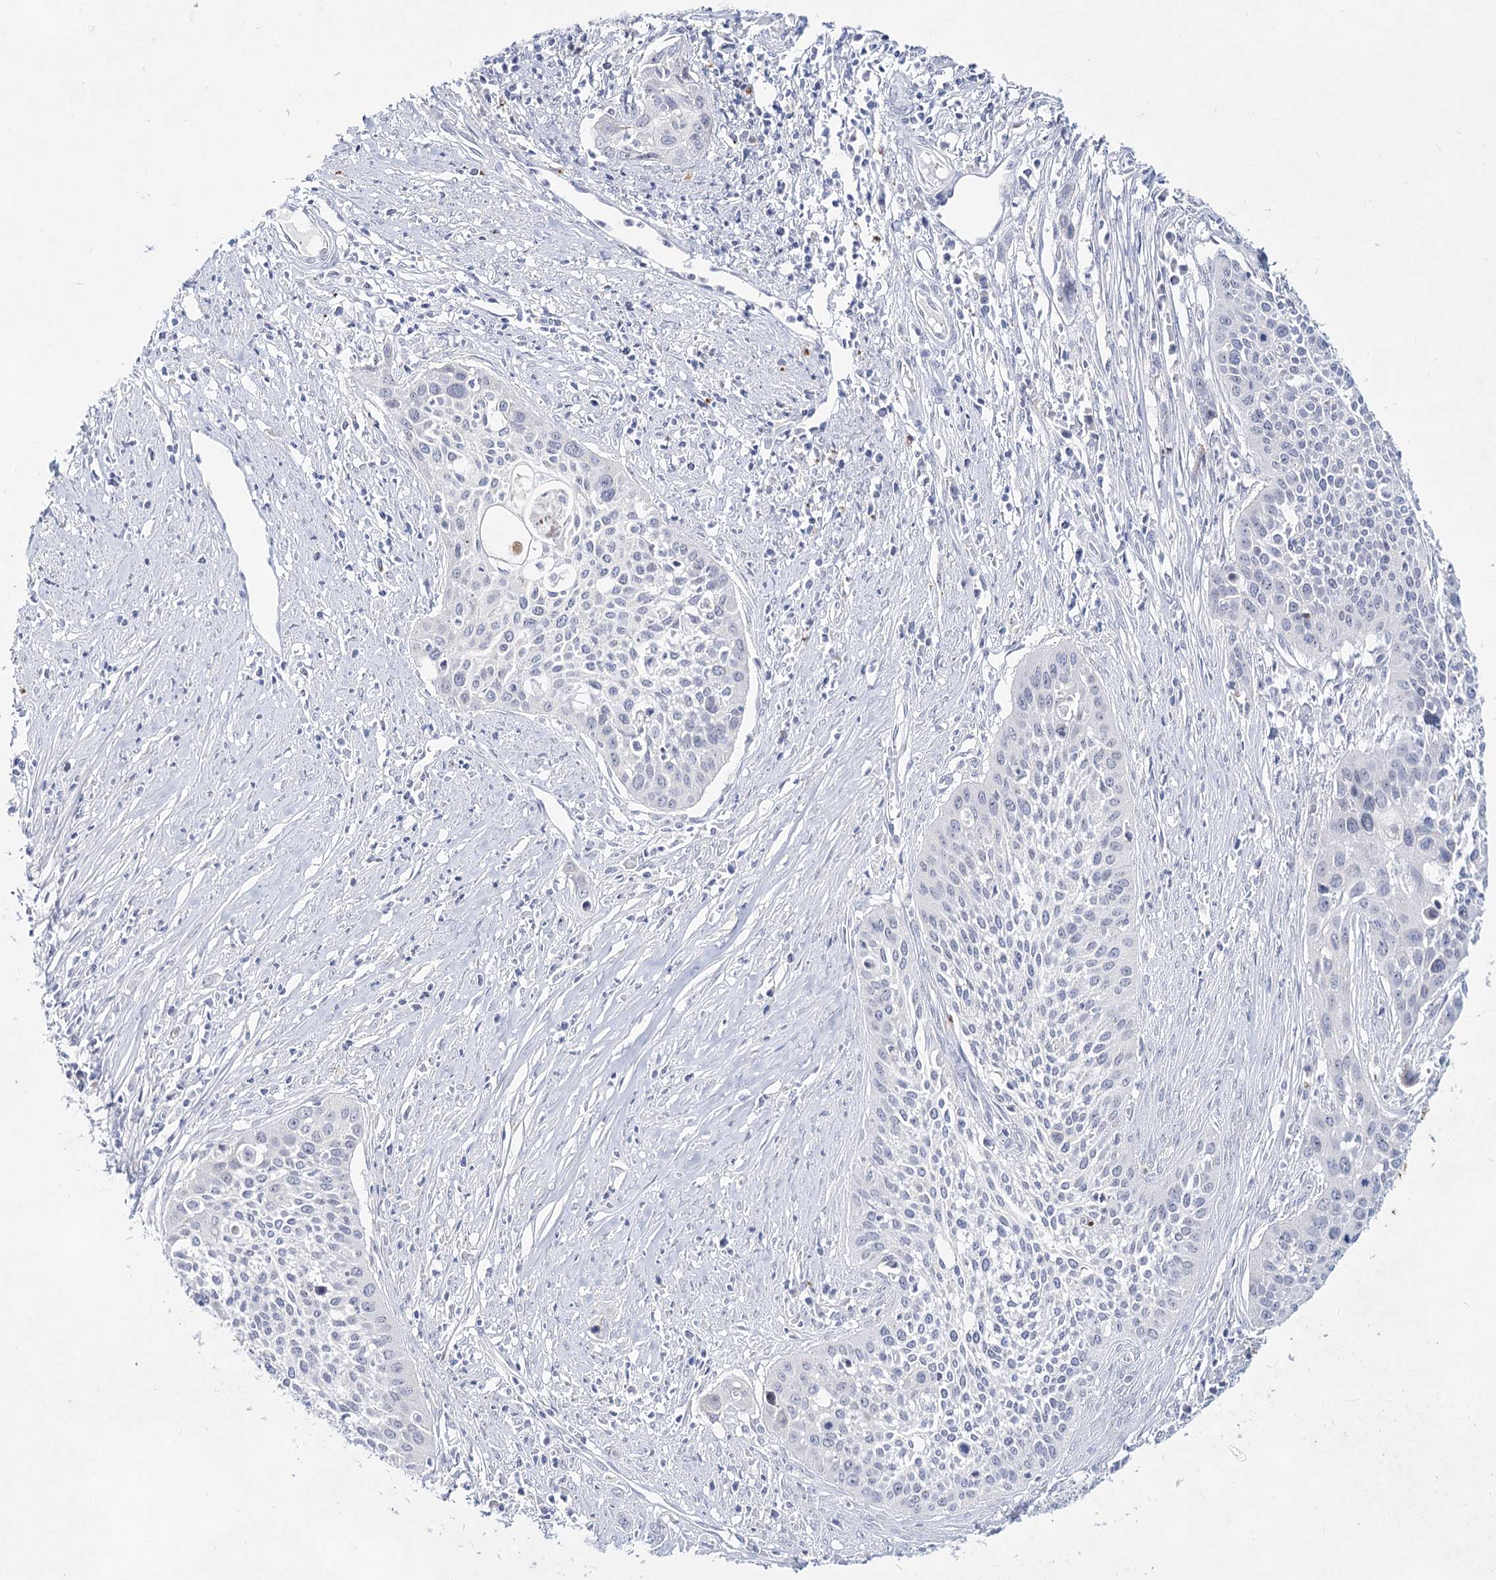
{"staining": {"intensity": "negative", "quantity": "none", "location": "none"}, "tissue": "cervical cancer", "cell_type": "Tumor cells", "image_type": "cancer", "snomed": [{"axis": "morphology", "description": "Squamous cell carcinoma, NOS"}, {"axis": "topography", "description": "Cervix"}], "caption": "Tumor cells show no significant protein expression in cervical squamous cell carcinoma.", "gene": "CCDC73", "patient": {"sex": "female", "age": 34}}